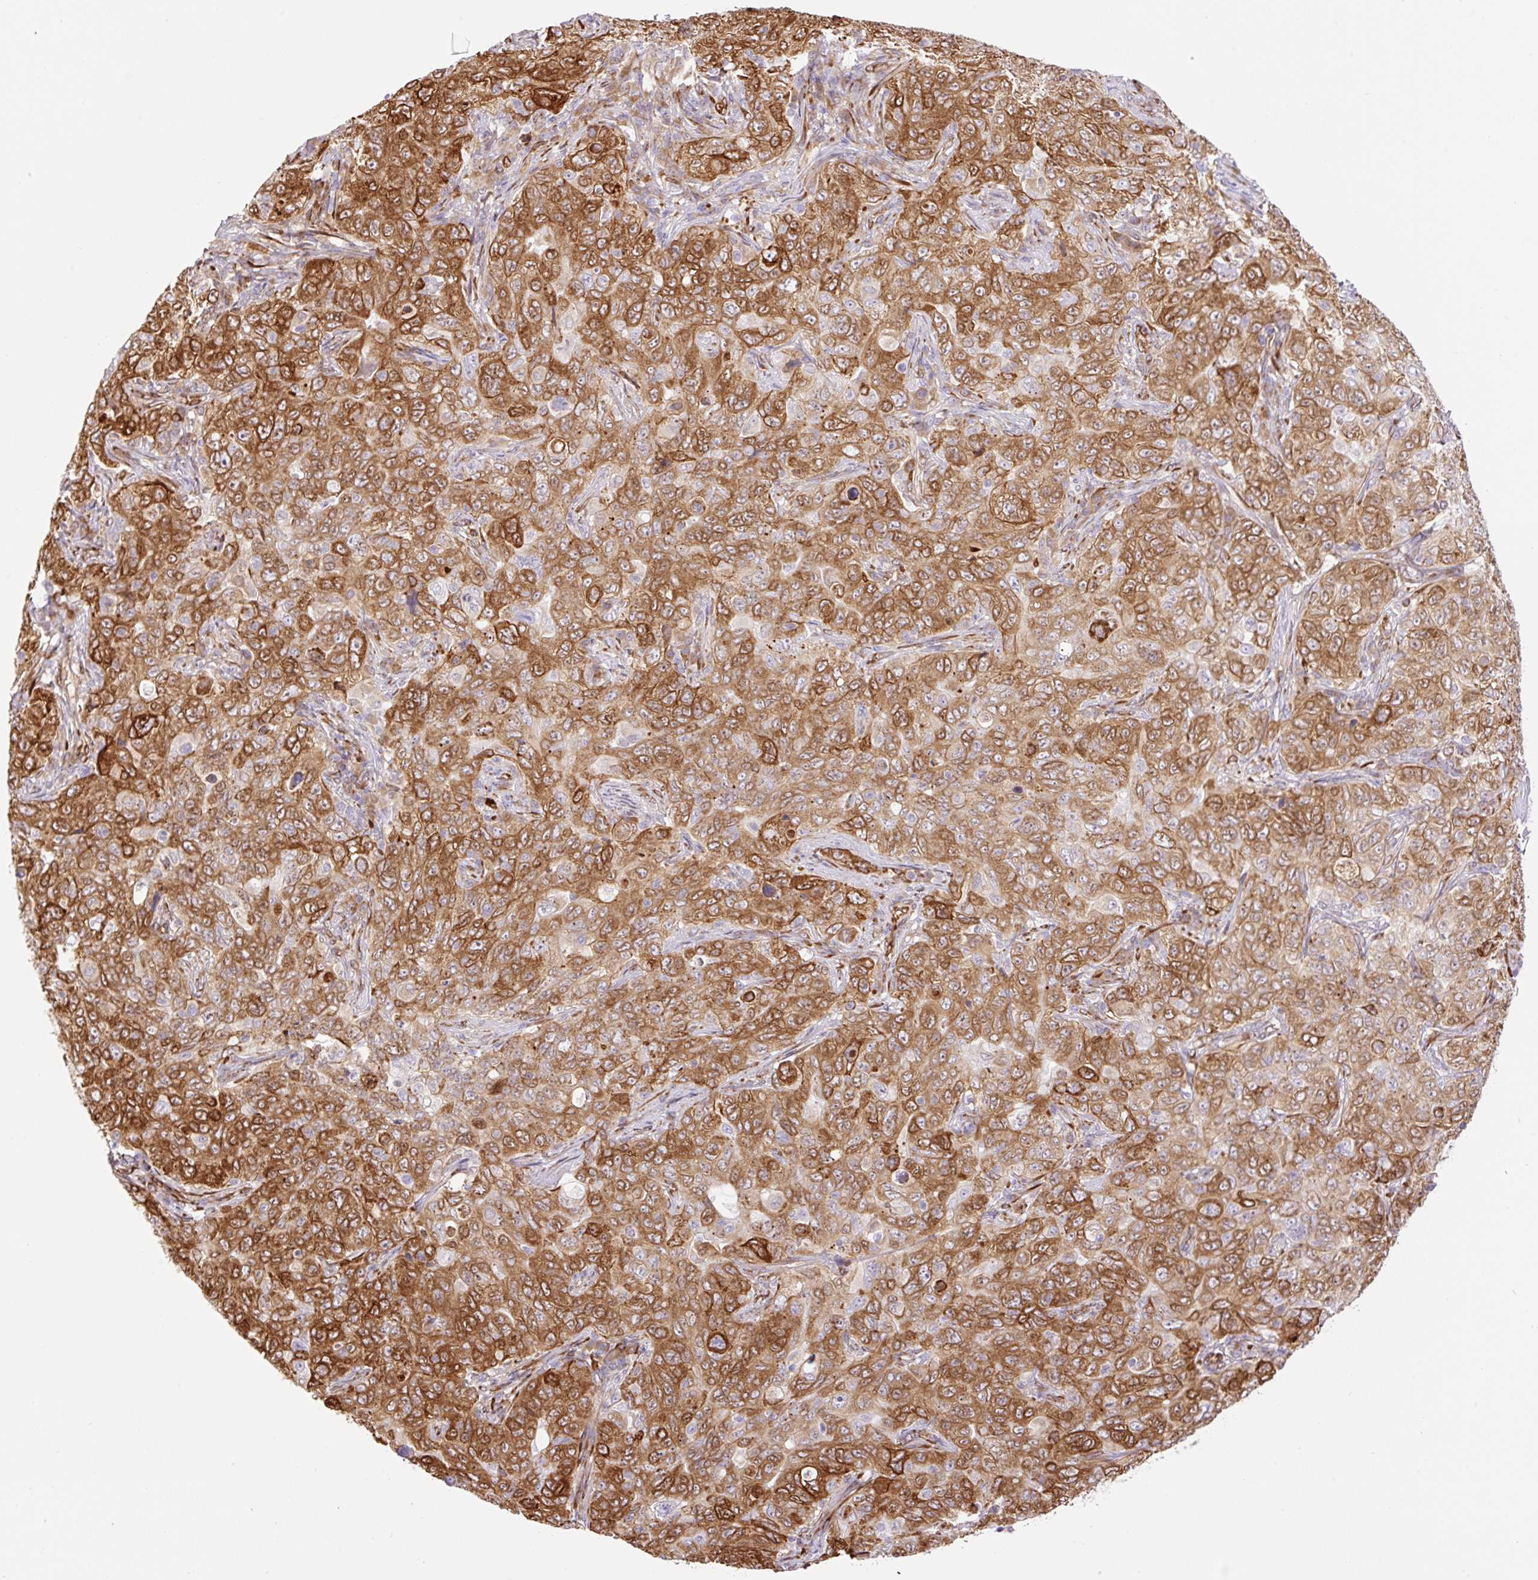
{"staining": {"intensity": "moderate", "quantity": ">75%", "location": "cytoplasmic/membranous"}, "tissue": "pancreatic cancer", "cell_type": "Tumor cells", "image_type": "cancer", "snomed": [{"axis": "morphology", "description": "Adenocarcinoma, NOS"}, {"axis": "topography", "description": "Pancreas"}], "caption": "Moderate cytoplasmic/membranous positivity is seen in approximately >75% of tumor cells in pancreatic adenocarcinoma.", "gene": "RAB30", "patient": {"sex": "male", "age": 68}}